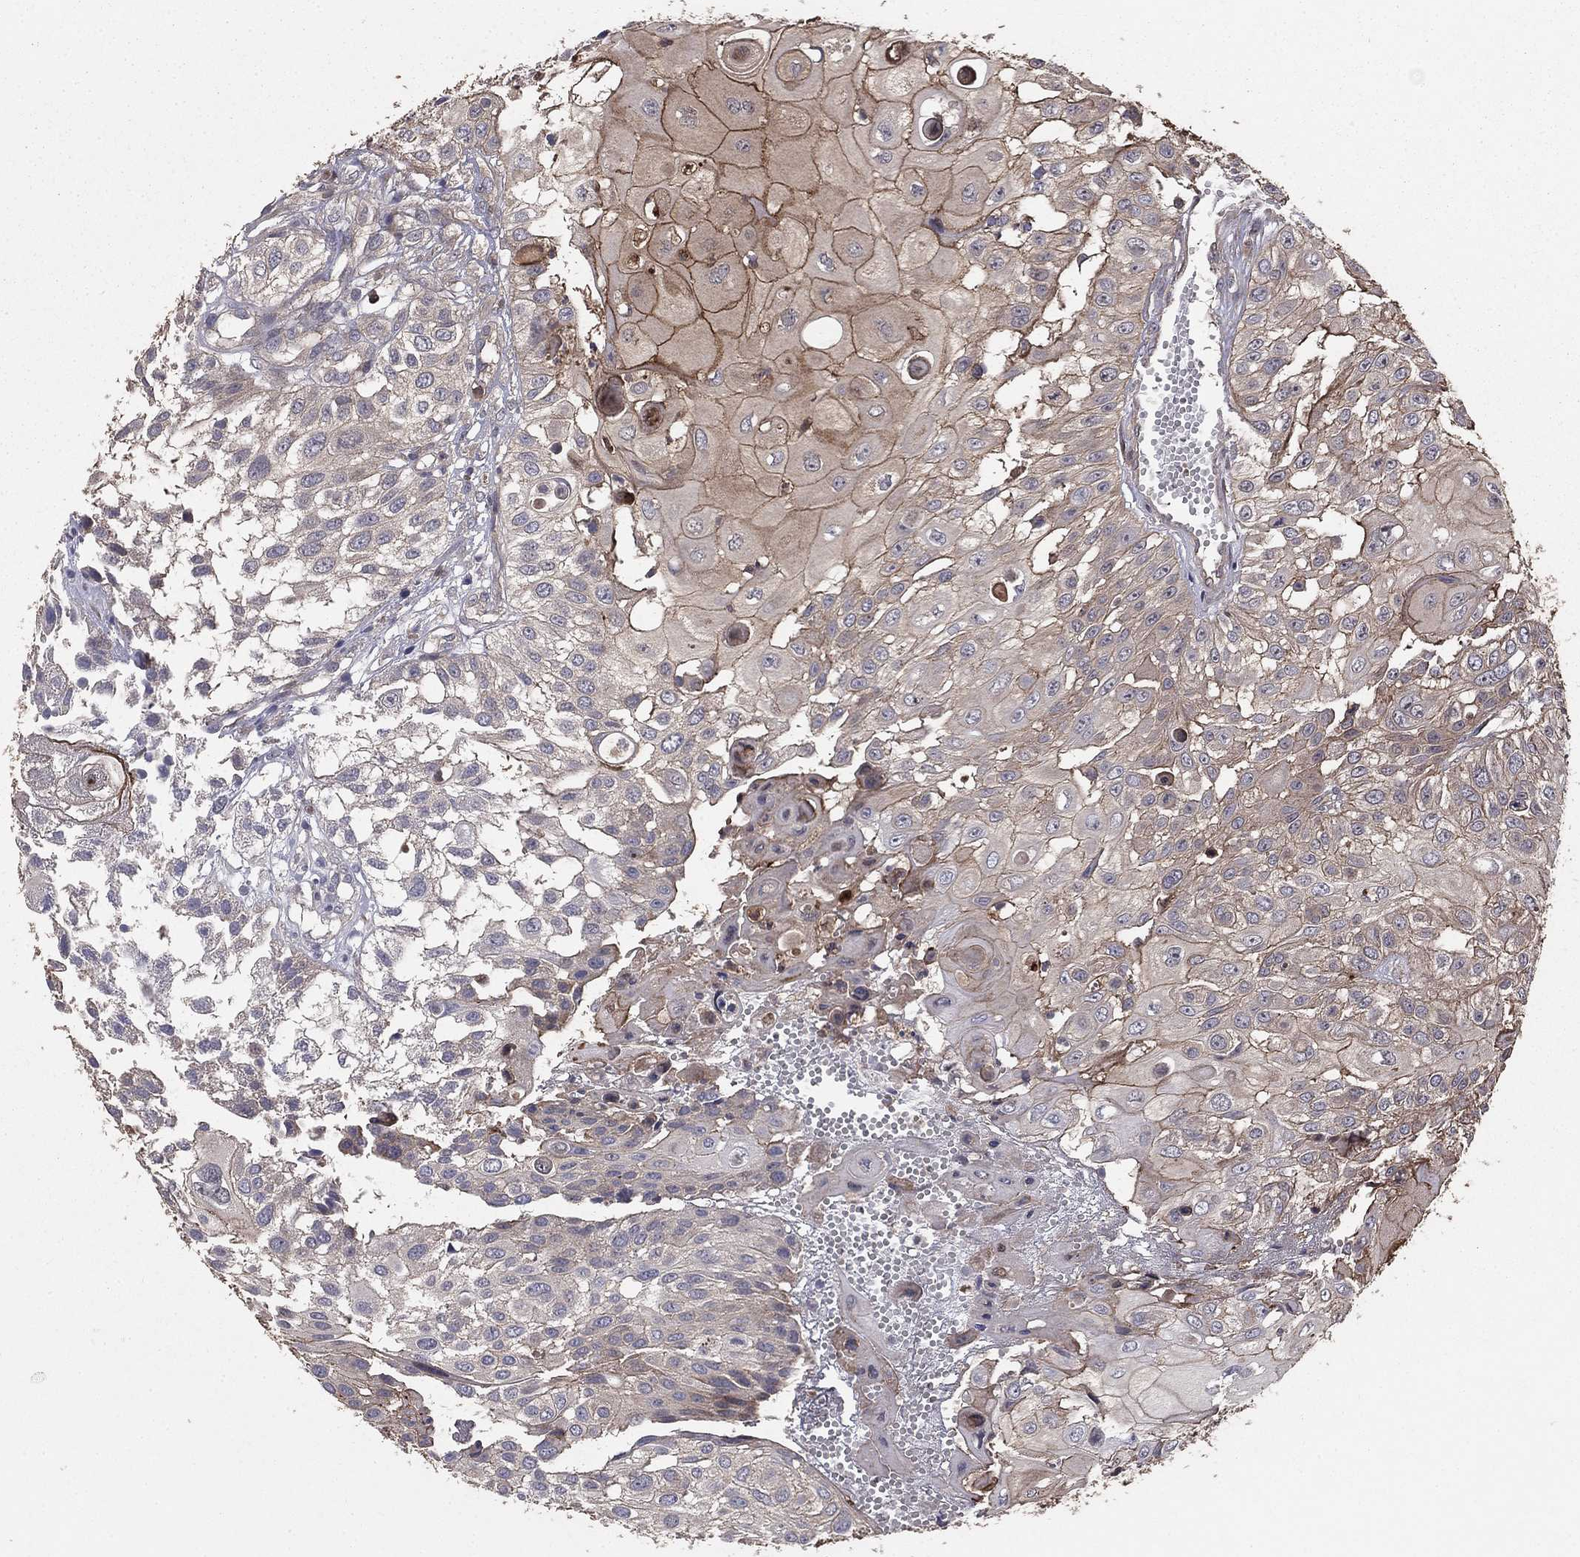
{"staining": {"intensity": "moderate", "quantity": "<25%", "location": "cytoplasmic/membranous"}, "tissue": "urothelial cancer", "cell_type": "Tumor cells", "image_type": "cancer", "snomed": [{"axis": "morphology", "description": "Urothelial carcinoma, High grade"}, {"axis": "topography", "description": "Urinary bladder"}], "caption": "Immunohistochemical staining of human urothelial cancer shows low levels of moderate cytoplasmic/membranous staining in approximately <25% of tumor cells.", "gene": "GYG1", "patient": {"sex": "female", "age": 79}}